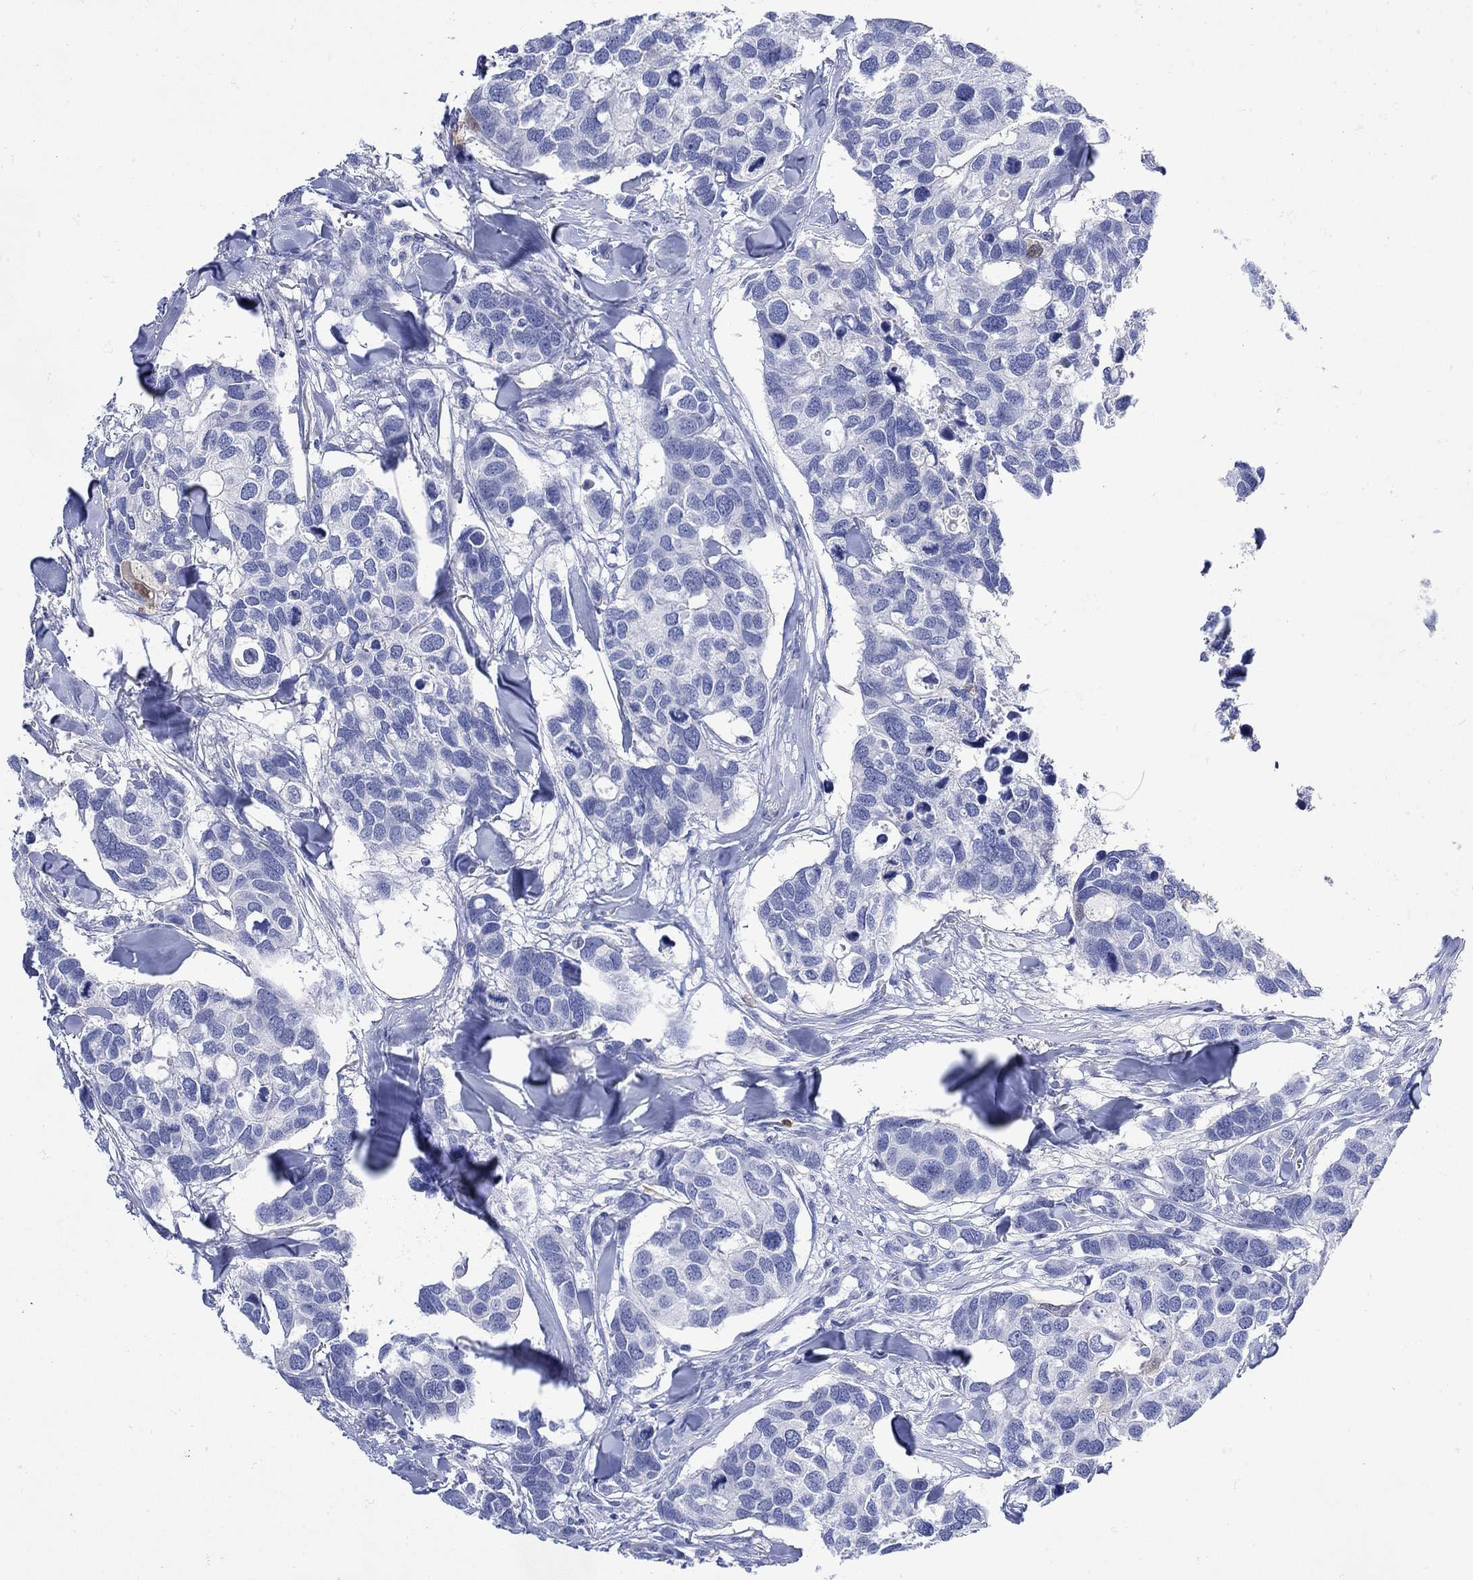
{"staining": {"intensity": "negative", "quantity": "none", "location": "none"}, "tissue": "breast cancer", "cell_type": "Tumor cells", "image_type": "cancer", "snomed": [{"axis": "morphology", "description": "Duct carcinoma"}, {"axis": "topography", "description": "Breast"}], "caption": "Immunohistochemistry (IHC) image of neoplastic tissue: human breast cancer stained with DAB exhibits no significant protein expression in tumor cells.", "gene": "LINGO3", "patient": {"sex": "female", "age": 83}}